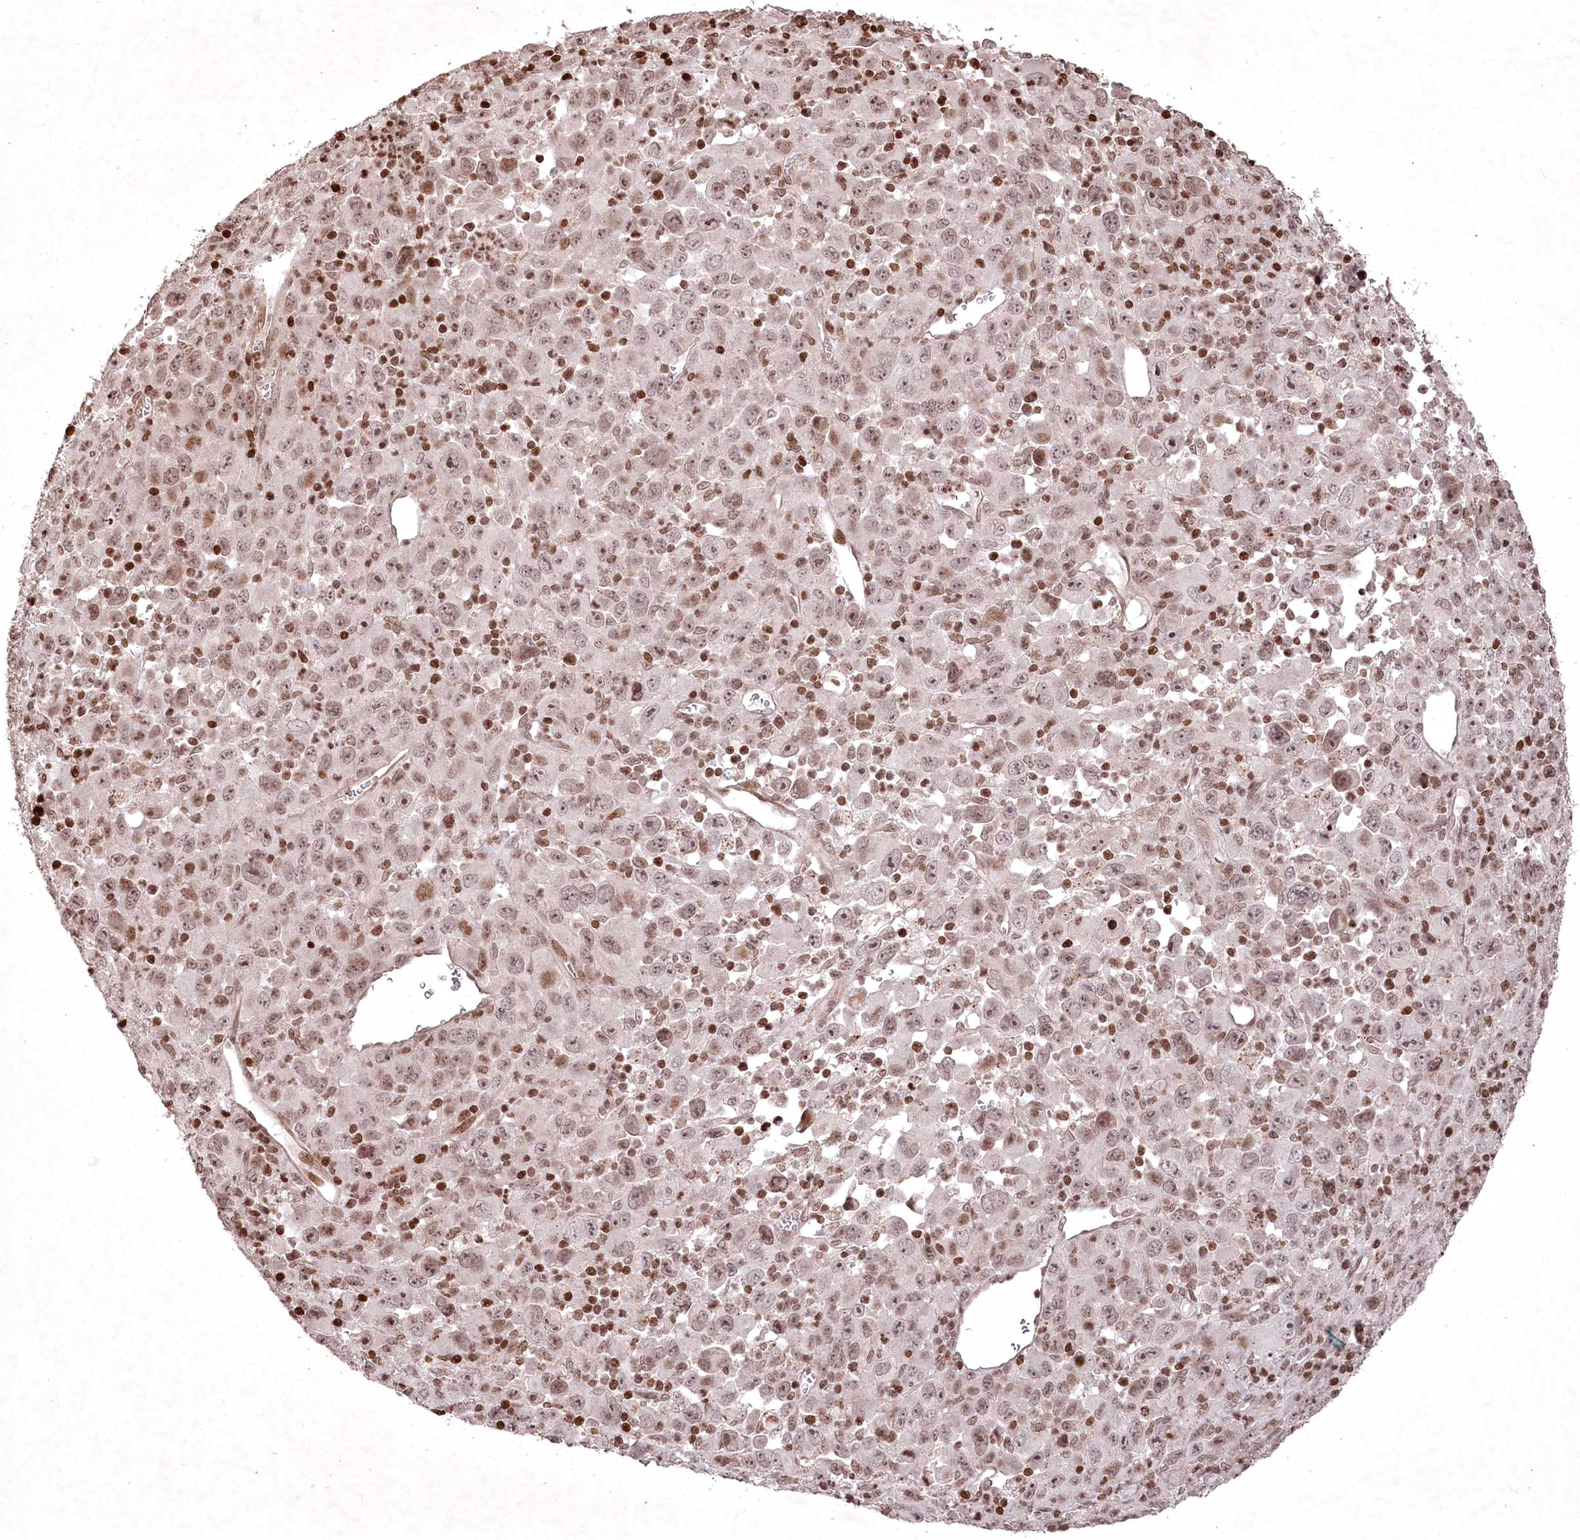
{"staining": {"intensity": "moderate", "quantity": ">75%", "location": "nuclear"}, "tissue": "melanoma", "cell_type": "Tumor cells", "image_type": "cancer", "snomed": [{"axis": "morphology", "description": "Malignant melanoma, Metastatic site"}, {"axis": "topography", "description": "Skin"}], "caption": "This histopathology image reveals melanoma stained with immunohistochemistry (IHC) to label a protein in brown. The nuclear of tumor cells show moderate positivity for the protein. Nuclei are counter-stained blue.", "gene": "CCSER2", "patient": {"sex": "female", "age": 56}}